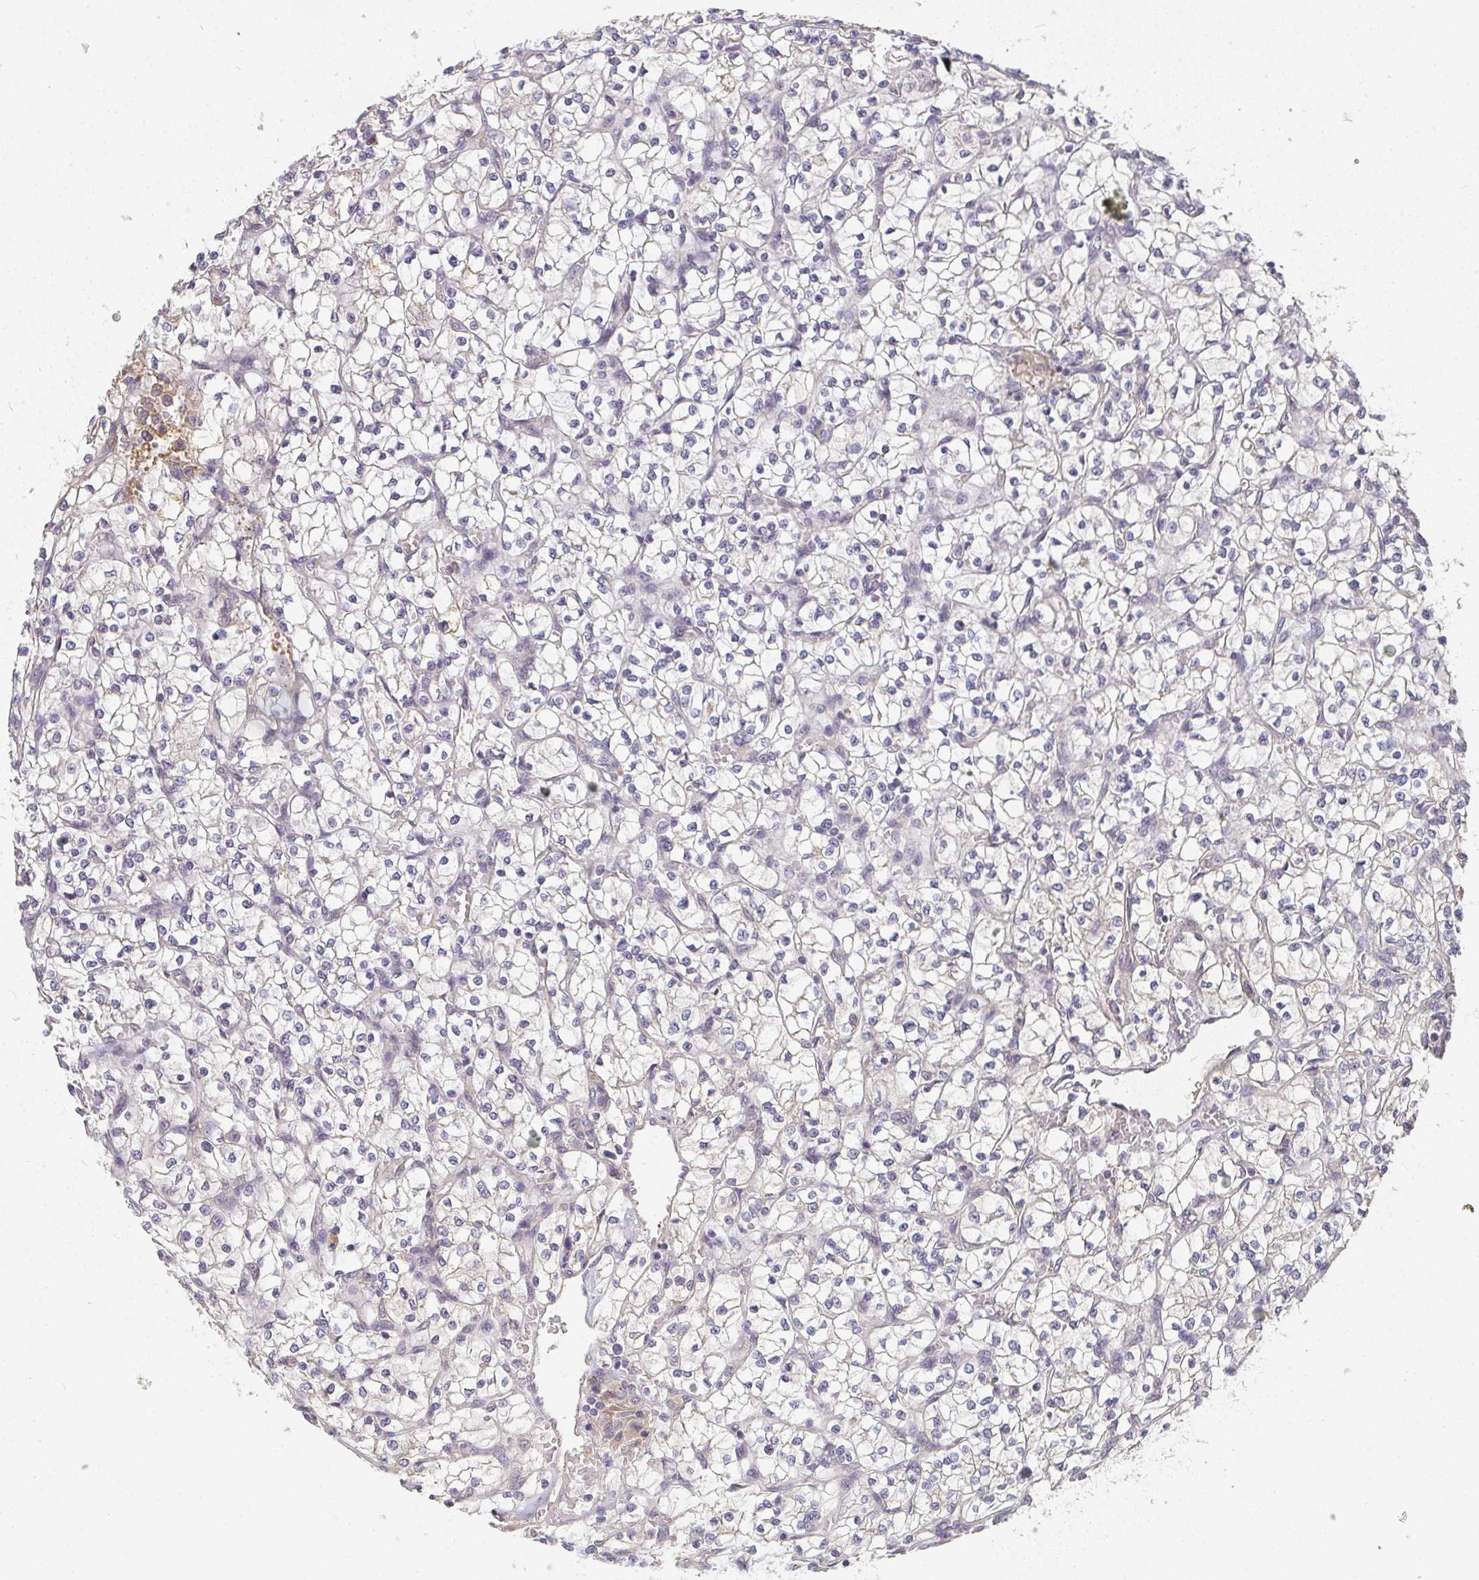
{"staining": {"intensity": "negative", "quantity": "none", "location": "none"}, "tissue": "renal cancer", "cell_type": "Tumor cells", "image_type": "cancer", "snomed": [{"axis": "morphology", "description": "Adenocarcinoma, NOS"}, {"axis": "topography", "description": "Kidney"}], "caption": "IHC of human renal adenocarcinoma exhibits no expression in tumor cells.", "gene": "SLC35B3", "patient": {"sex": "female", "age": 64}}